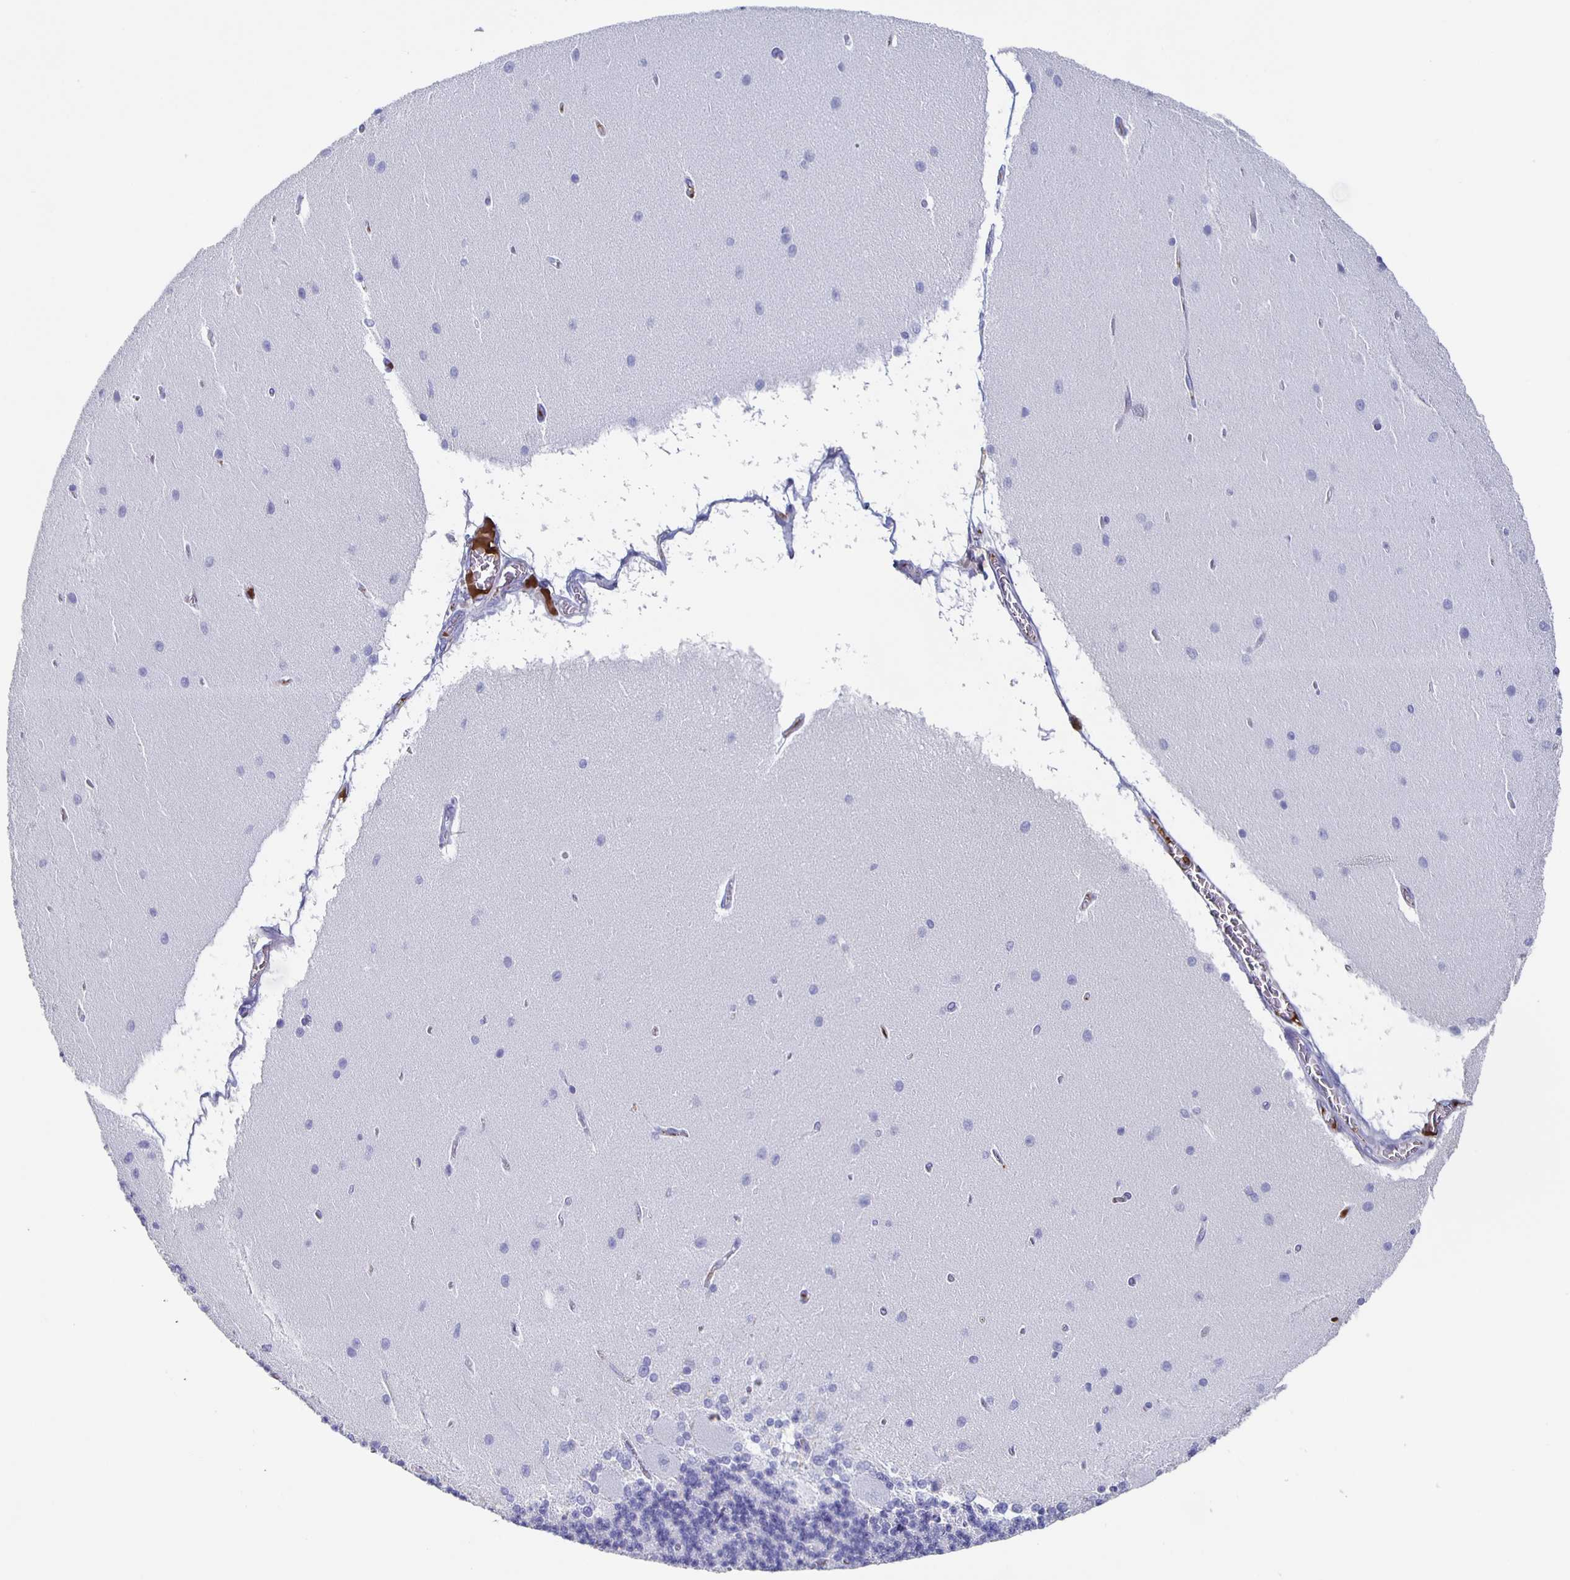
{"staining": {"intensity": "negative", "quantity": "none", "location": "none"}, "tissue": "cerebellum", "cell_type": "Cells in granular layer", "image_type": "normal", "snomed": [{"axis": "morphology", "description": "Normal tissue, NOS"}, {"axis": "topography", "description": "Cerebellum"}], "caption": "Immunohistochemistry (IHC) of benign cerebellum demonstrates no positivity in cells in granular layer.", "gene": "FGA", "patient": {"sex": "female", "age": 54}}